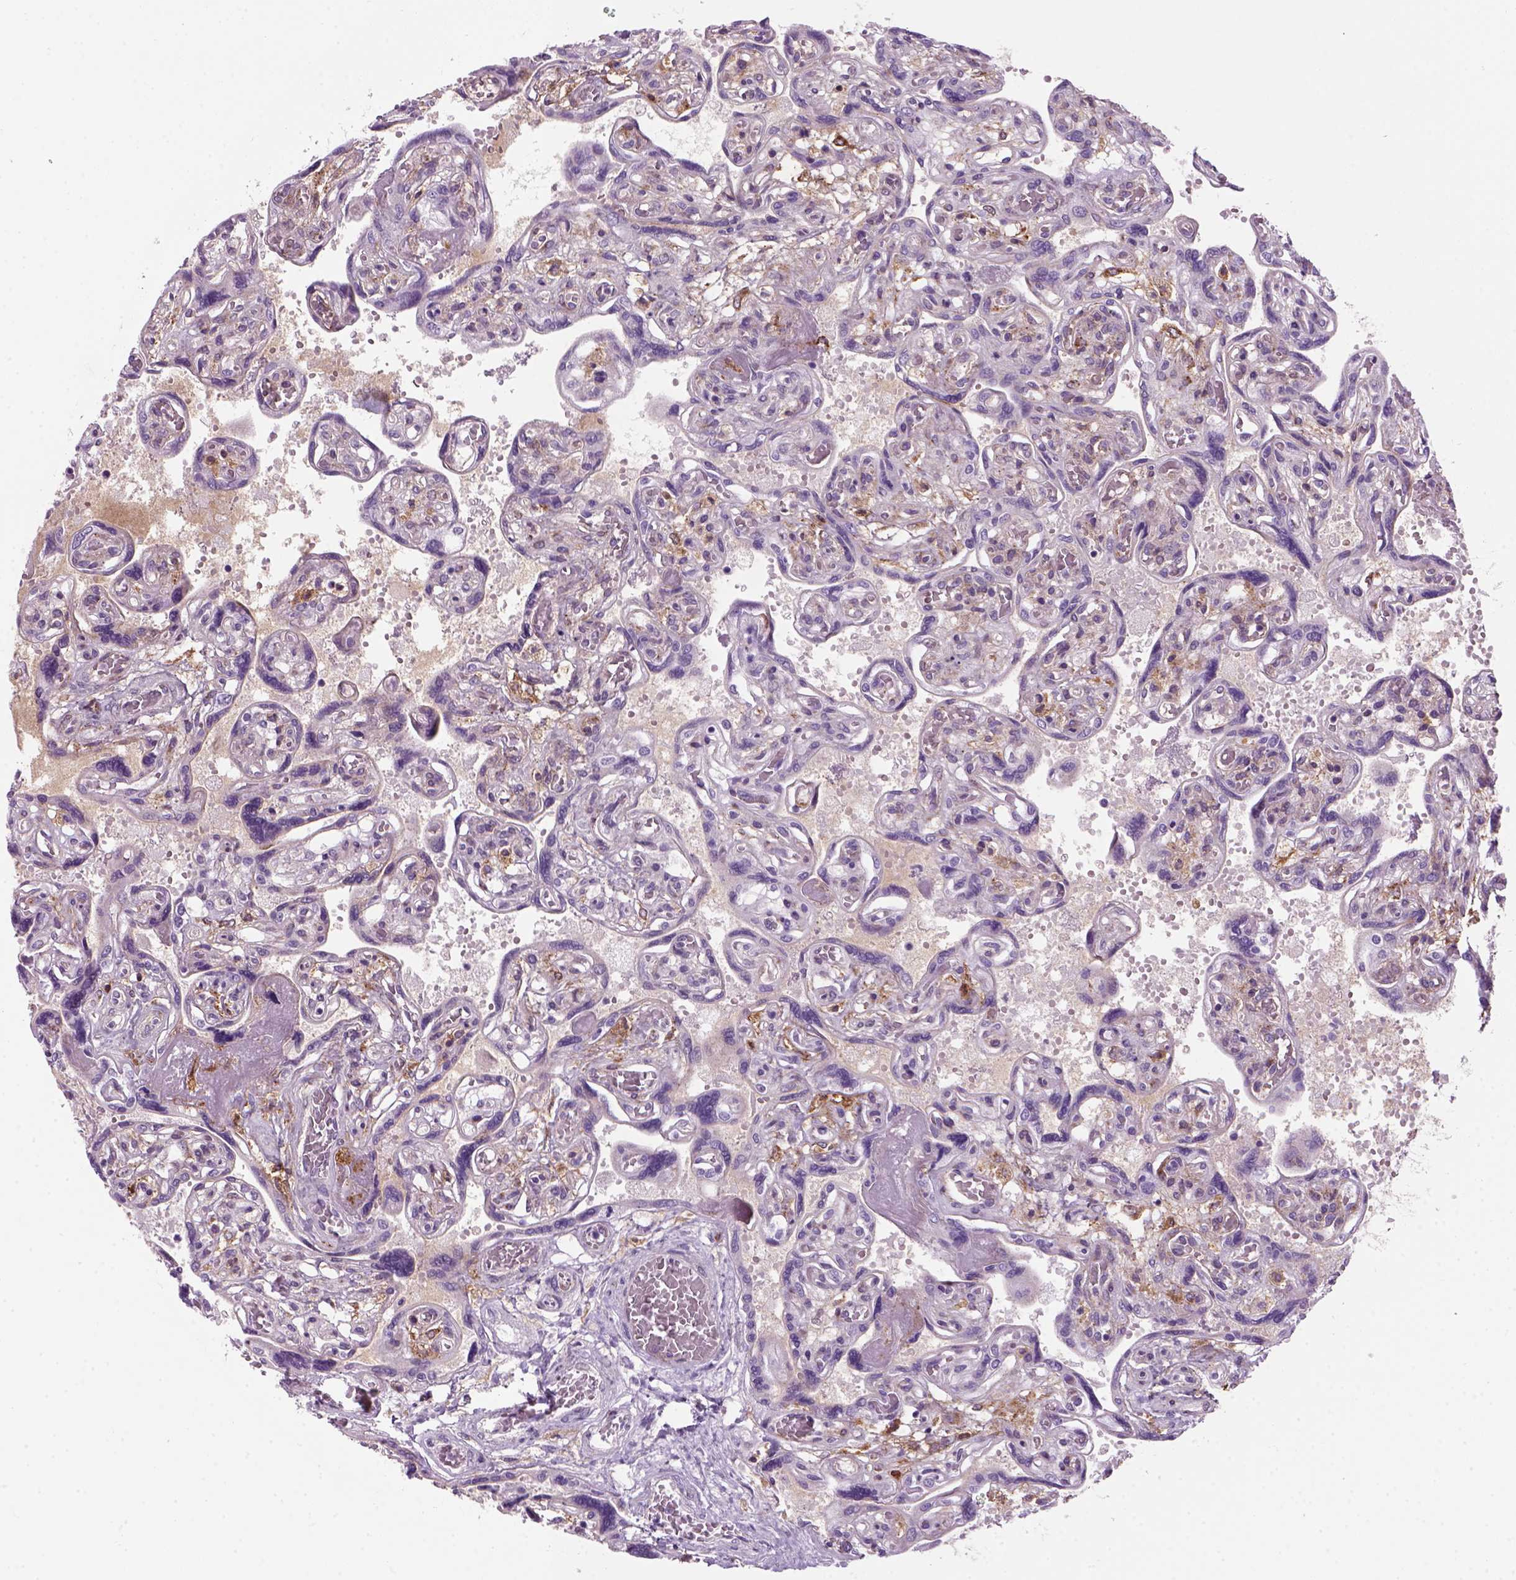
{"staining": {"intensity": "moderate", "quantity": "25%-75%", "location": "cytoplasmic/membranous"}, "tissue": "placenta", "cell_type": "Decidual cells", "image_type": "normal", "snomed": [{"axis": "morphology", "description": "Normal tissue, NOS"}, {"axis": "topography", "description": "Placenta"}], "caption": "Decidual cells demonstrate medium levels of moderate cytoplasmic/membranous positivity in approximately 25%-75% of cells in unremarkable placenta.", "gene": "MARCKS", "patient": {"sex": "female", "age": 32}}